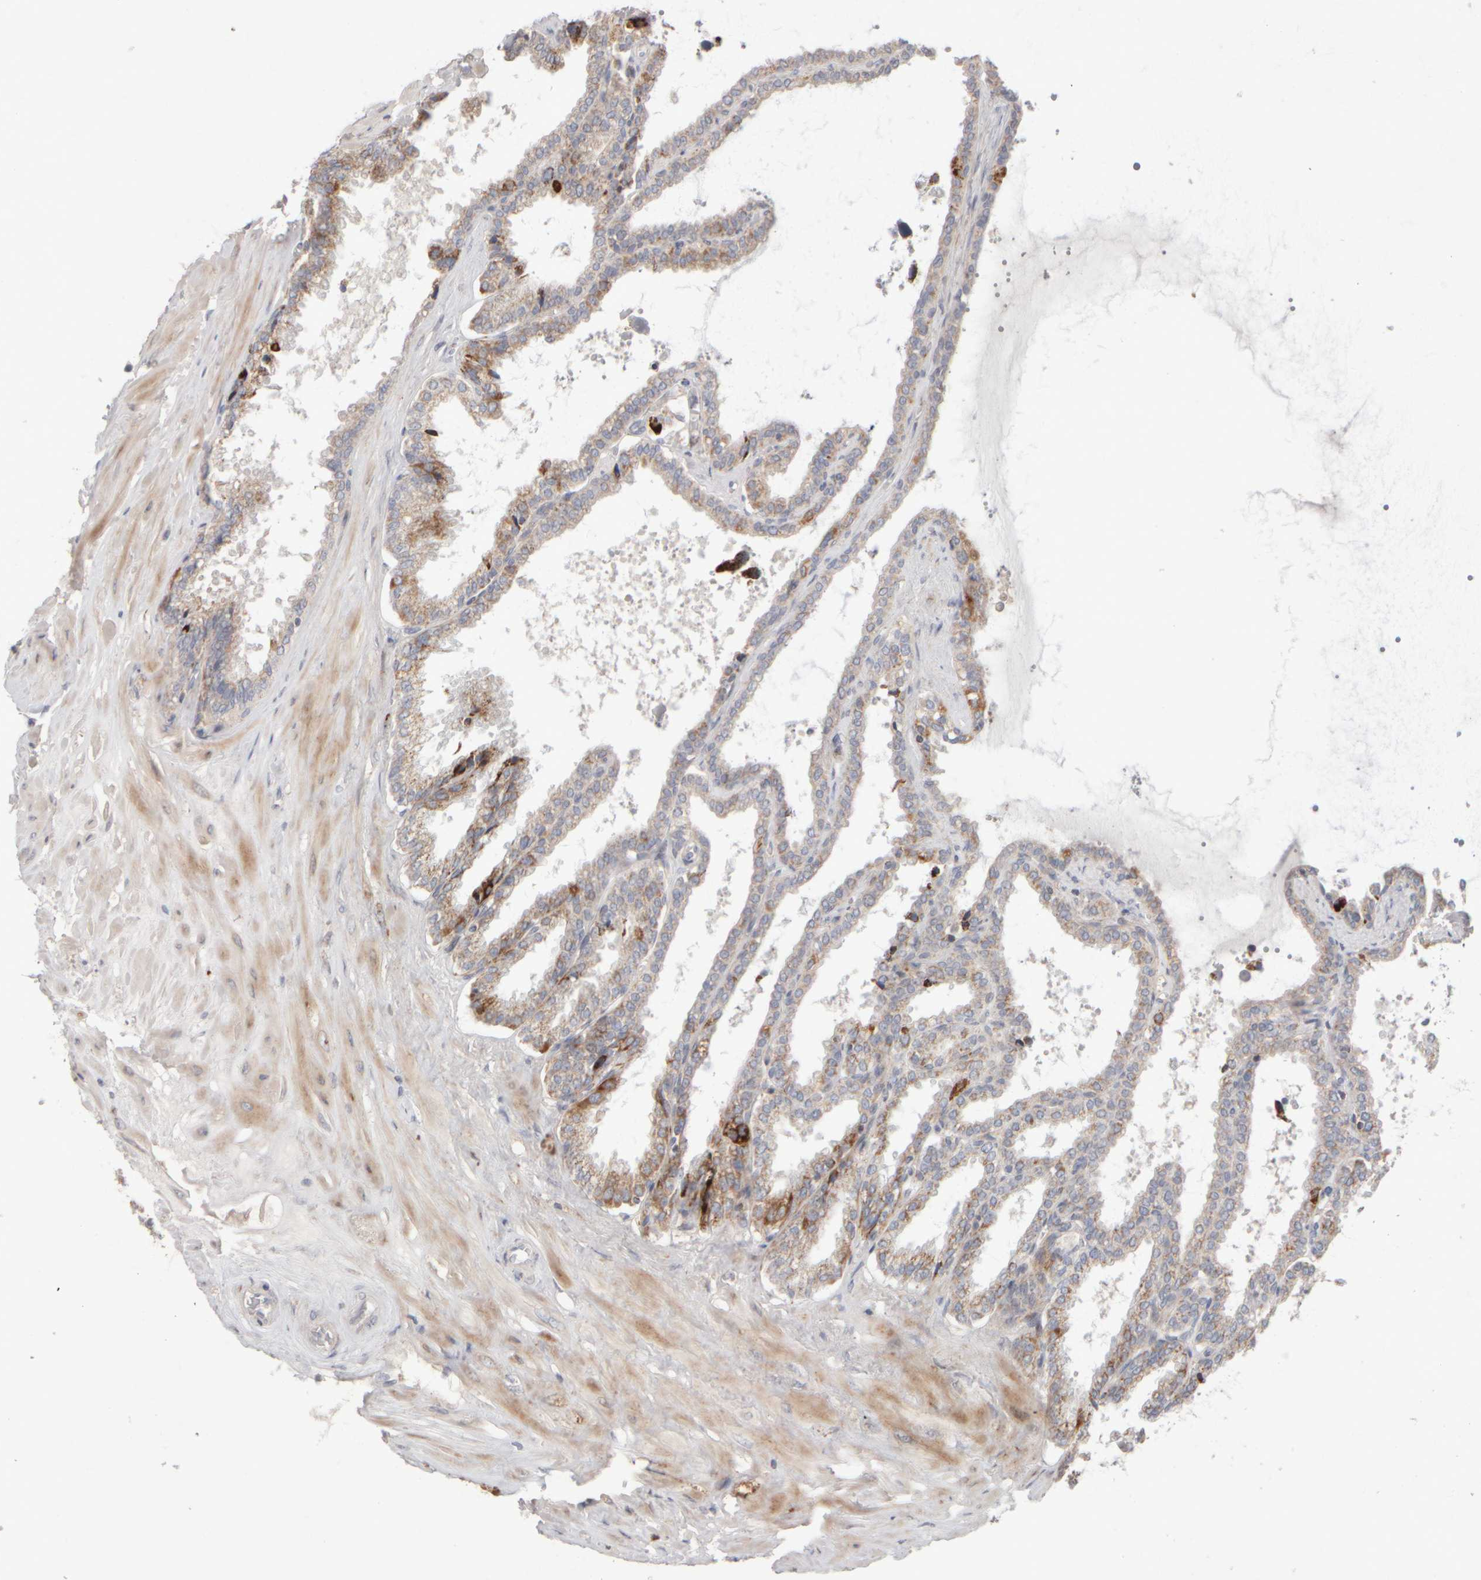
{"staining": {"intensity": "moderate", "quantity": ">75%", "location": "cytoplasmic/membranous"}, "tissue": "seminal vesicle", "cell_type": "Glandular cells", "image_type": "normal", "snomed": [{"axis": "morphology", "description": "Normal tissue, NOS"}, {"axis": "topography", "description": "Seminal veicle"}], "caption": "Immunohistochemical staining of benign human seminal vesicle shows medium levels of moderate cytoplasmic/membranous expression in about >75% of glandular cells. (DAB (3,3'-diaminobenzidine) = brown stain, brightfield microscopy at high magnification).", "gene": "CHADL", "patient": {"sex": "male", "age": 46}}